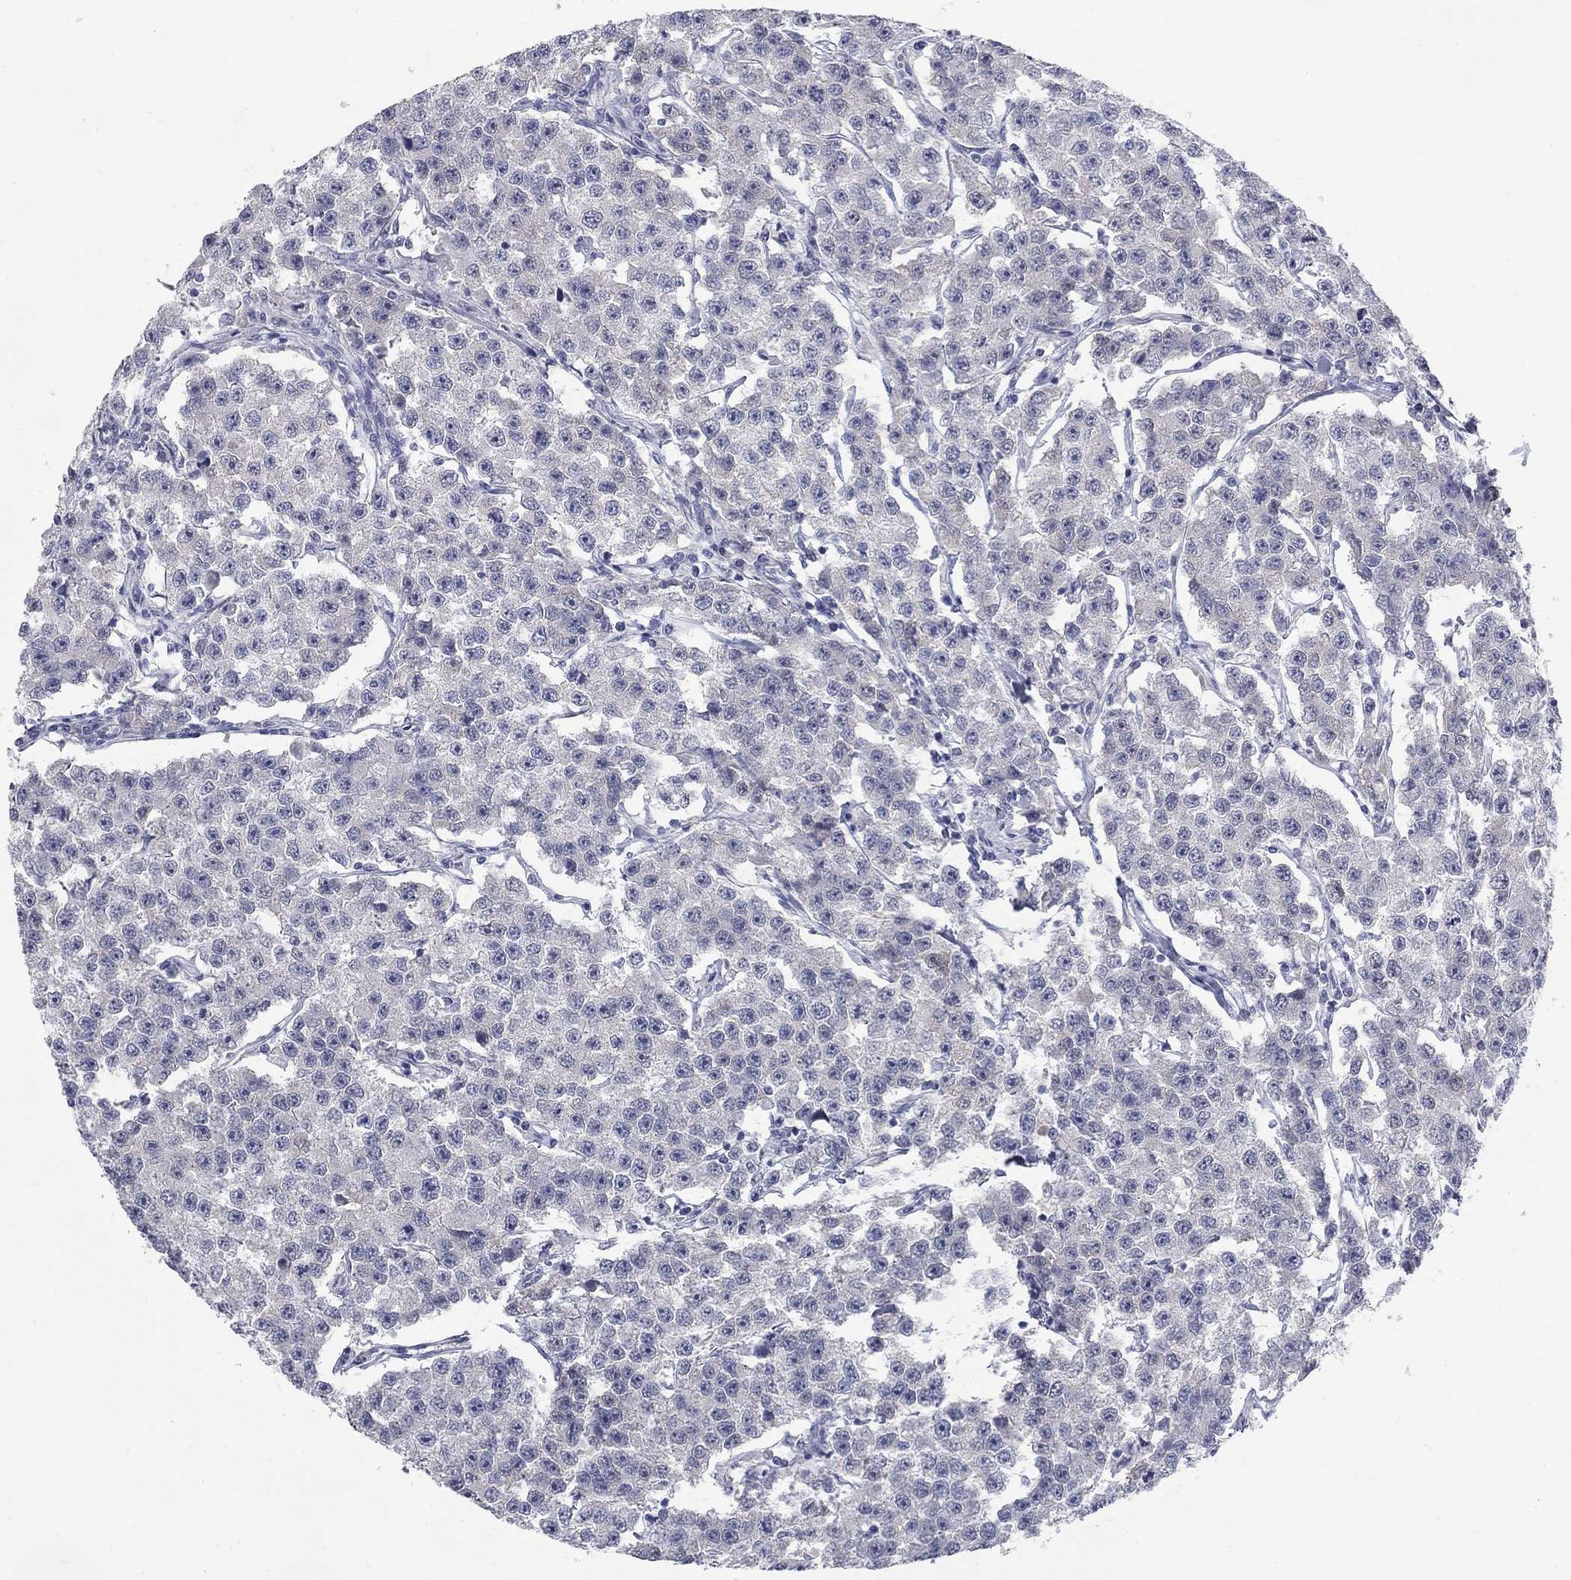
{"staining": {"intensity": "negative", "quantity": "none", "location": "none"}, "tissue": "testis cancer", "cell_type": "Tumor cells", "image_type": "cancer", "snomed": [{"axis": "morphology", "description": "Seminoma, NOS"}, {"axis": "topography", "description": "Testis"}], "caption": "Seminoma (testis) was stained to show a protein in brown. There is no significant staining in tumor cells.", "gene": "ELAVL4", "patient": {"sex": "male", "age": 59}}